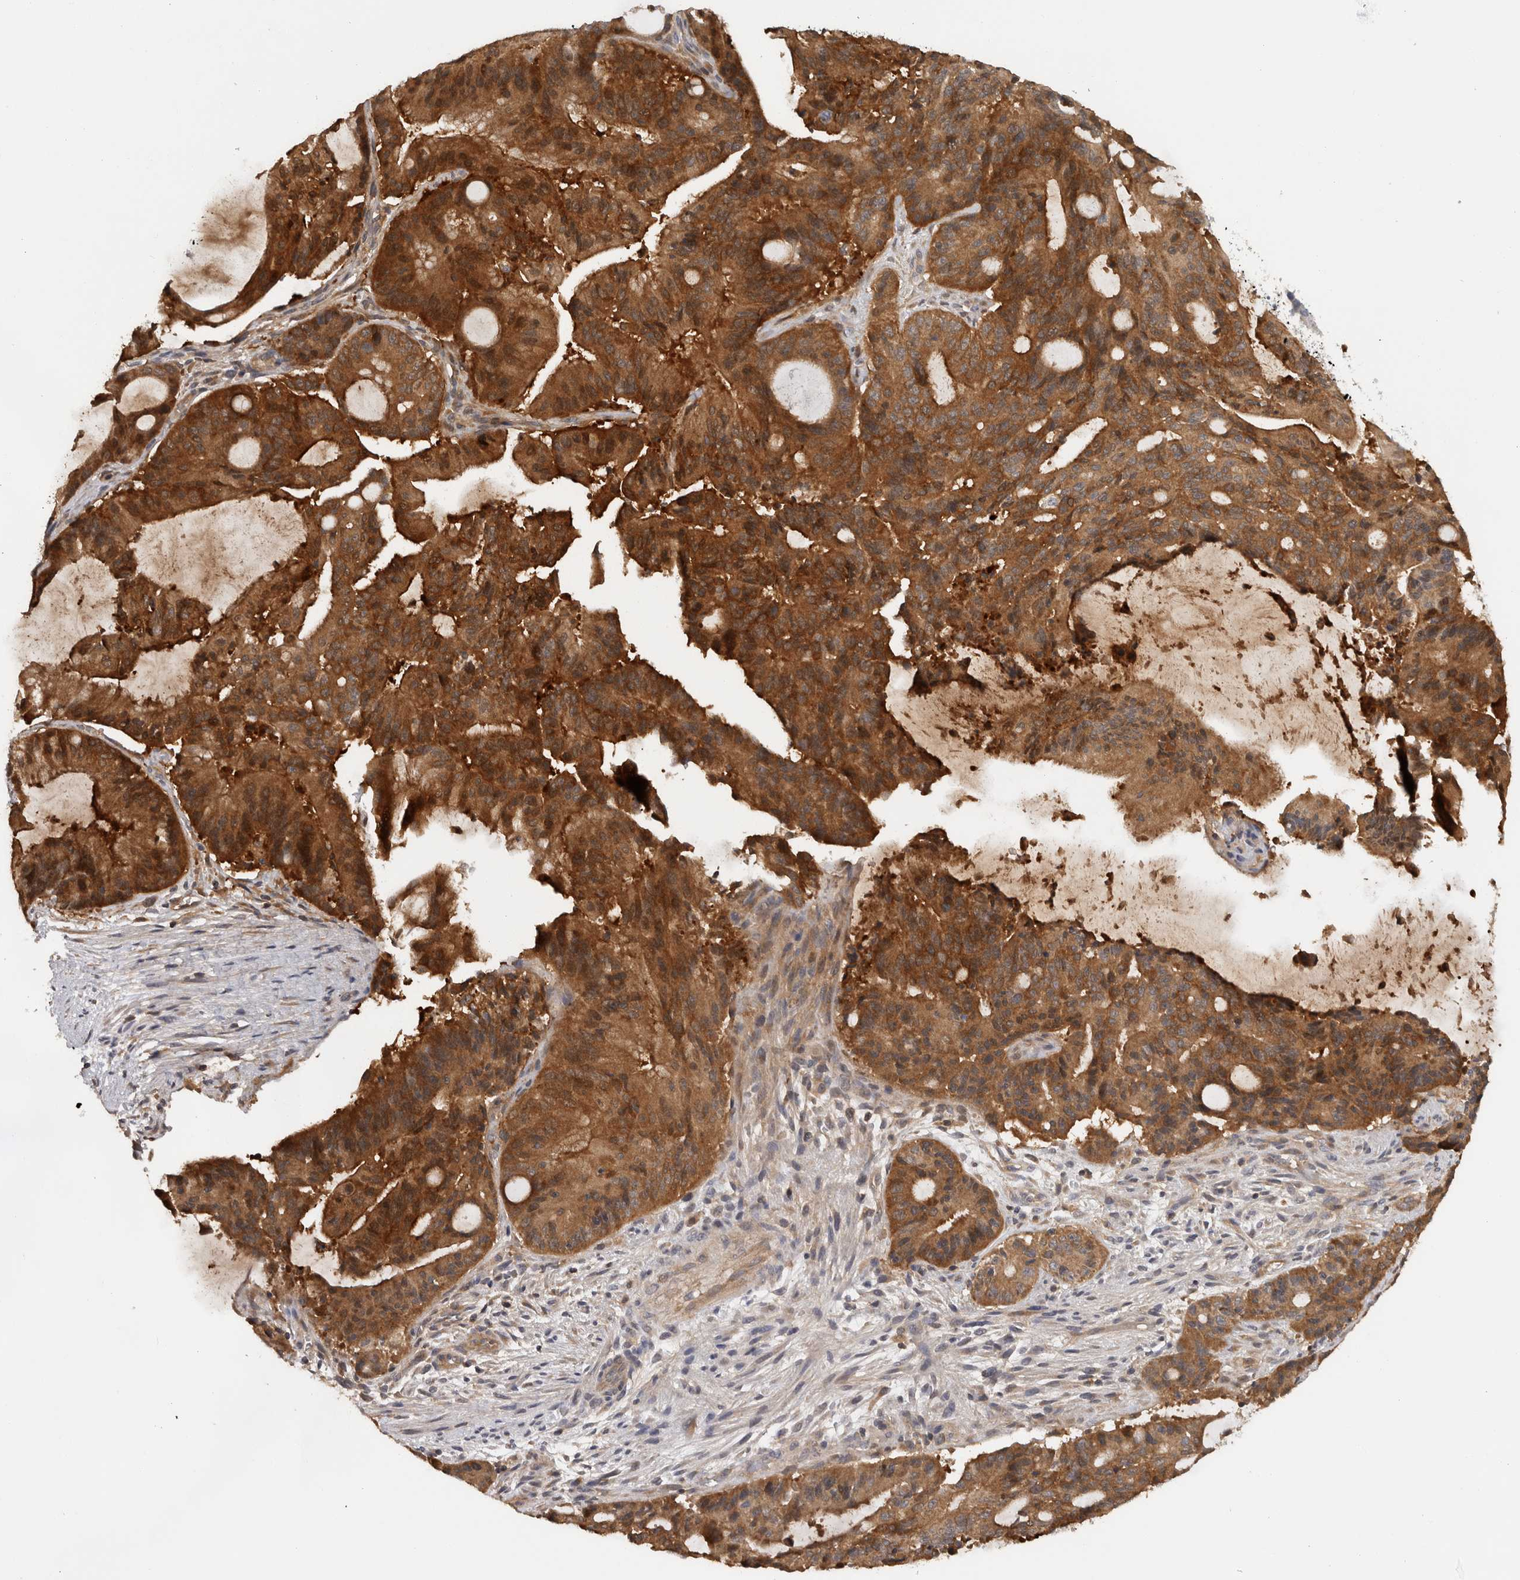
{"staining": {"intensity": "strong", "quantity": ">75%", "location": "cytoplasmic/membranous"}, "tissue": "liver cancer", "cell_type": "Tumor cells", "image_type": "cancer", "snomed": [{"axis": "morphology", "description": "Normal tissue, NOS"}, {"axis": "morphology", "description": "Cholangiocarcinoma"}, {"axis": "topography", "description": "Liver"}, {"axis": "topography", "description": "Peripheral nerve tissue"}], "caption": "Immunohistochemical staining of human liver cancer (cholangiocarcinoma) demonstrates strong cytoplasmic/membranous protein positivity in approximately >75% of tumor cells.", "gene": "ACAT2", "patient": {"sex": "female", "age": 73}}